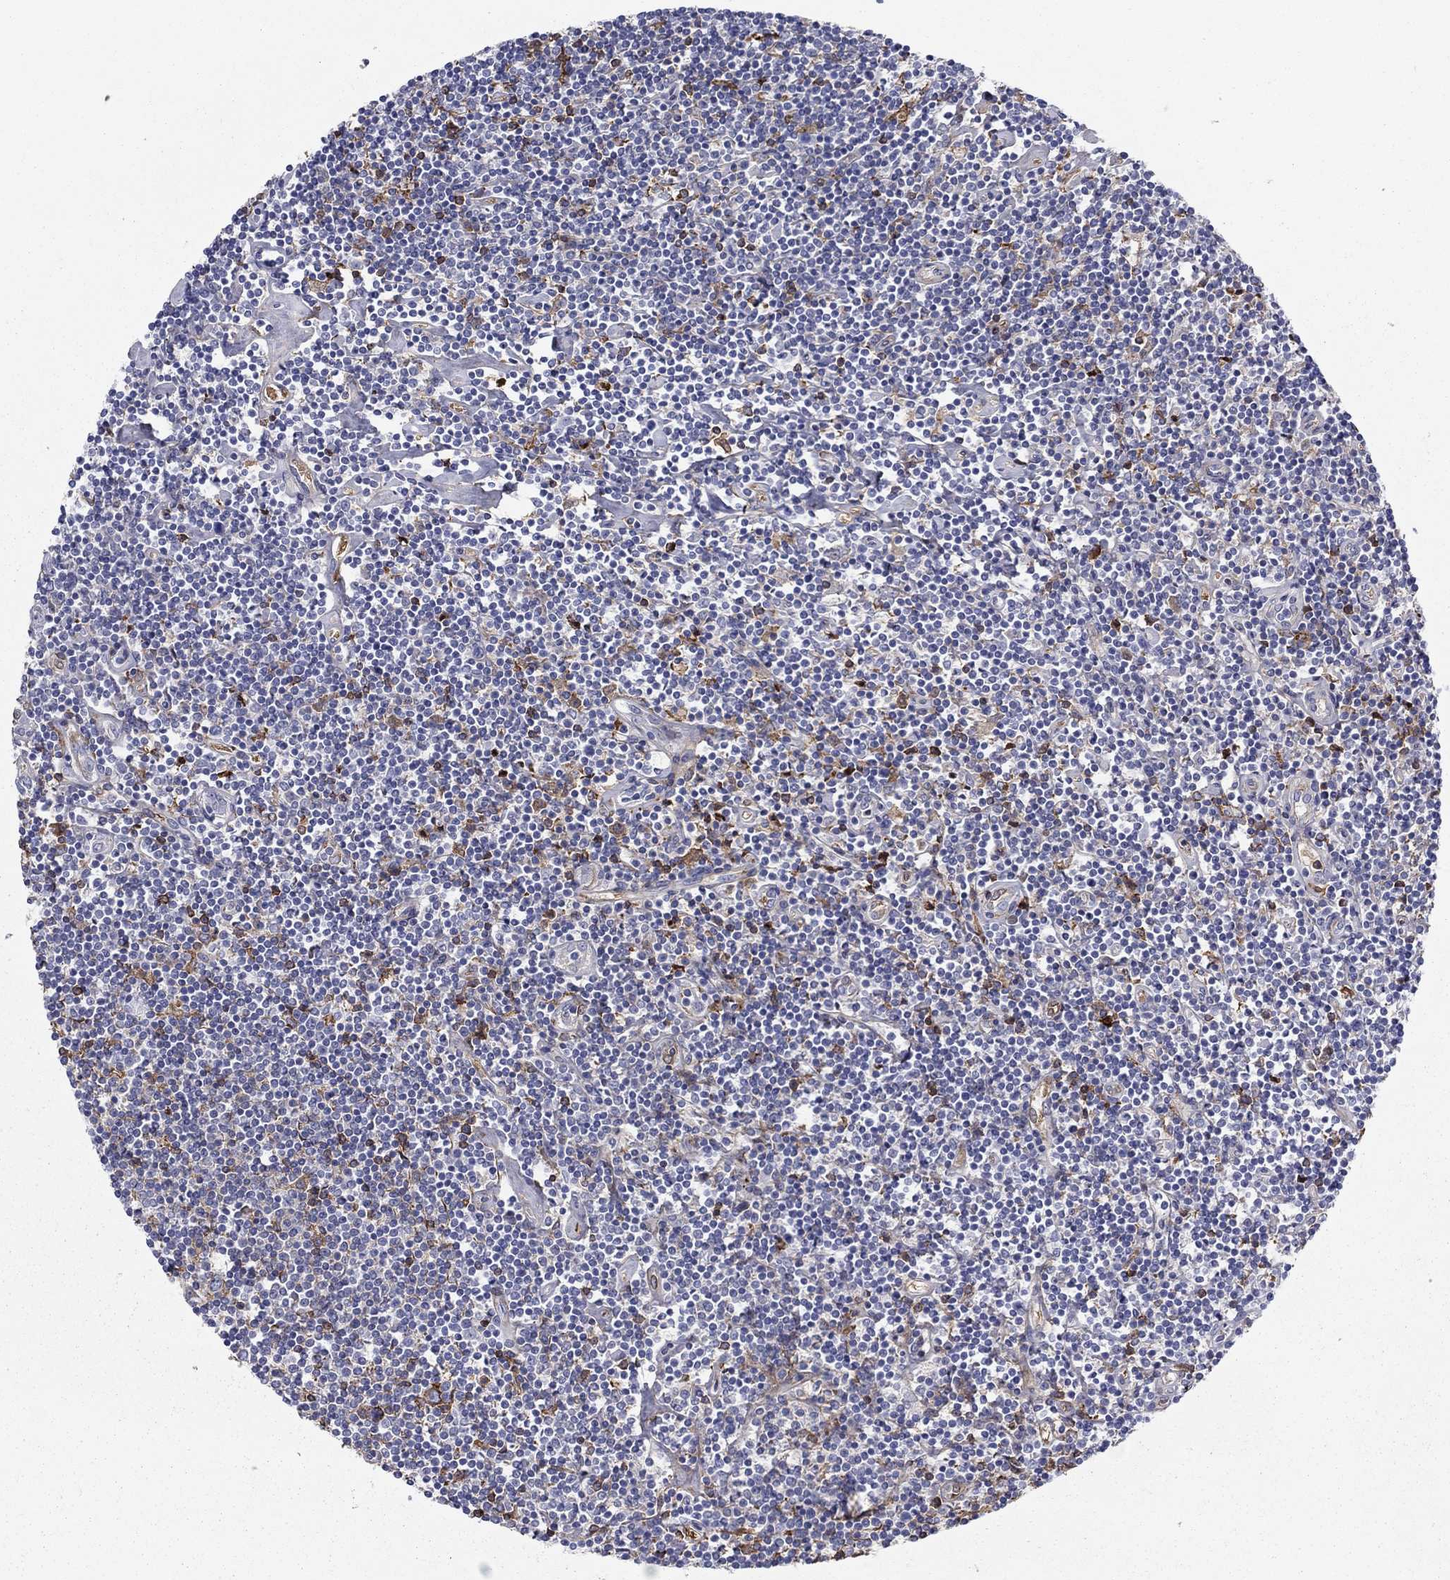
{"staining": {"intensity": "negative", "quantity": "none", "location": "none"}, "tissue": "lymphoma", "cell_type": "Tumor cells", "image_type": "cancer", "snomed": [{"axis": "morphology", "description": "Hodgkin's disease, NOS"}, {"axis": "topography", "description": "Lymph node"}], "caption": "An IHC photomicrograph of Hodgkin's disease is shown. There is no staining in tumor cells of Hodgkin's disease.", "gene": "HPX", "patient": {"sex": "male", "age": 40}}